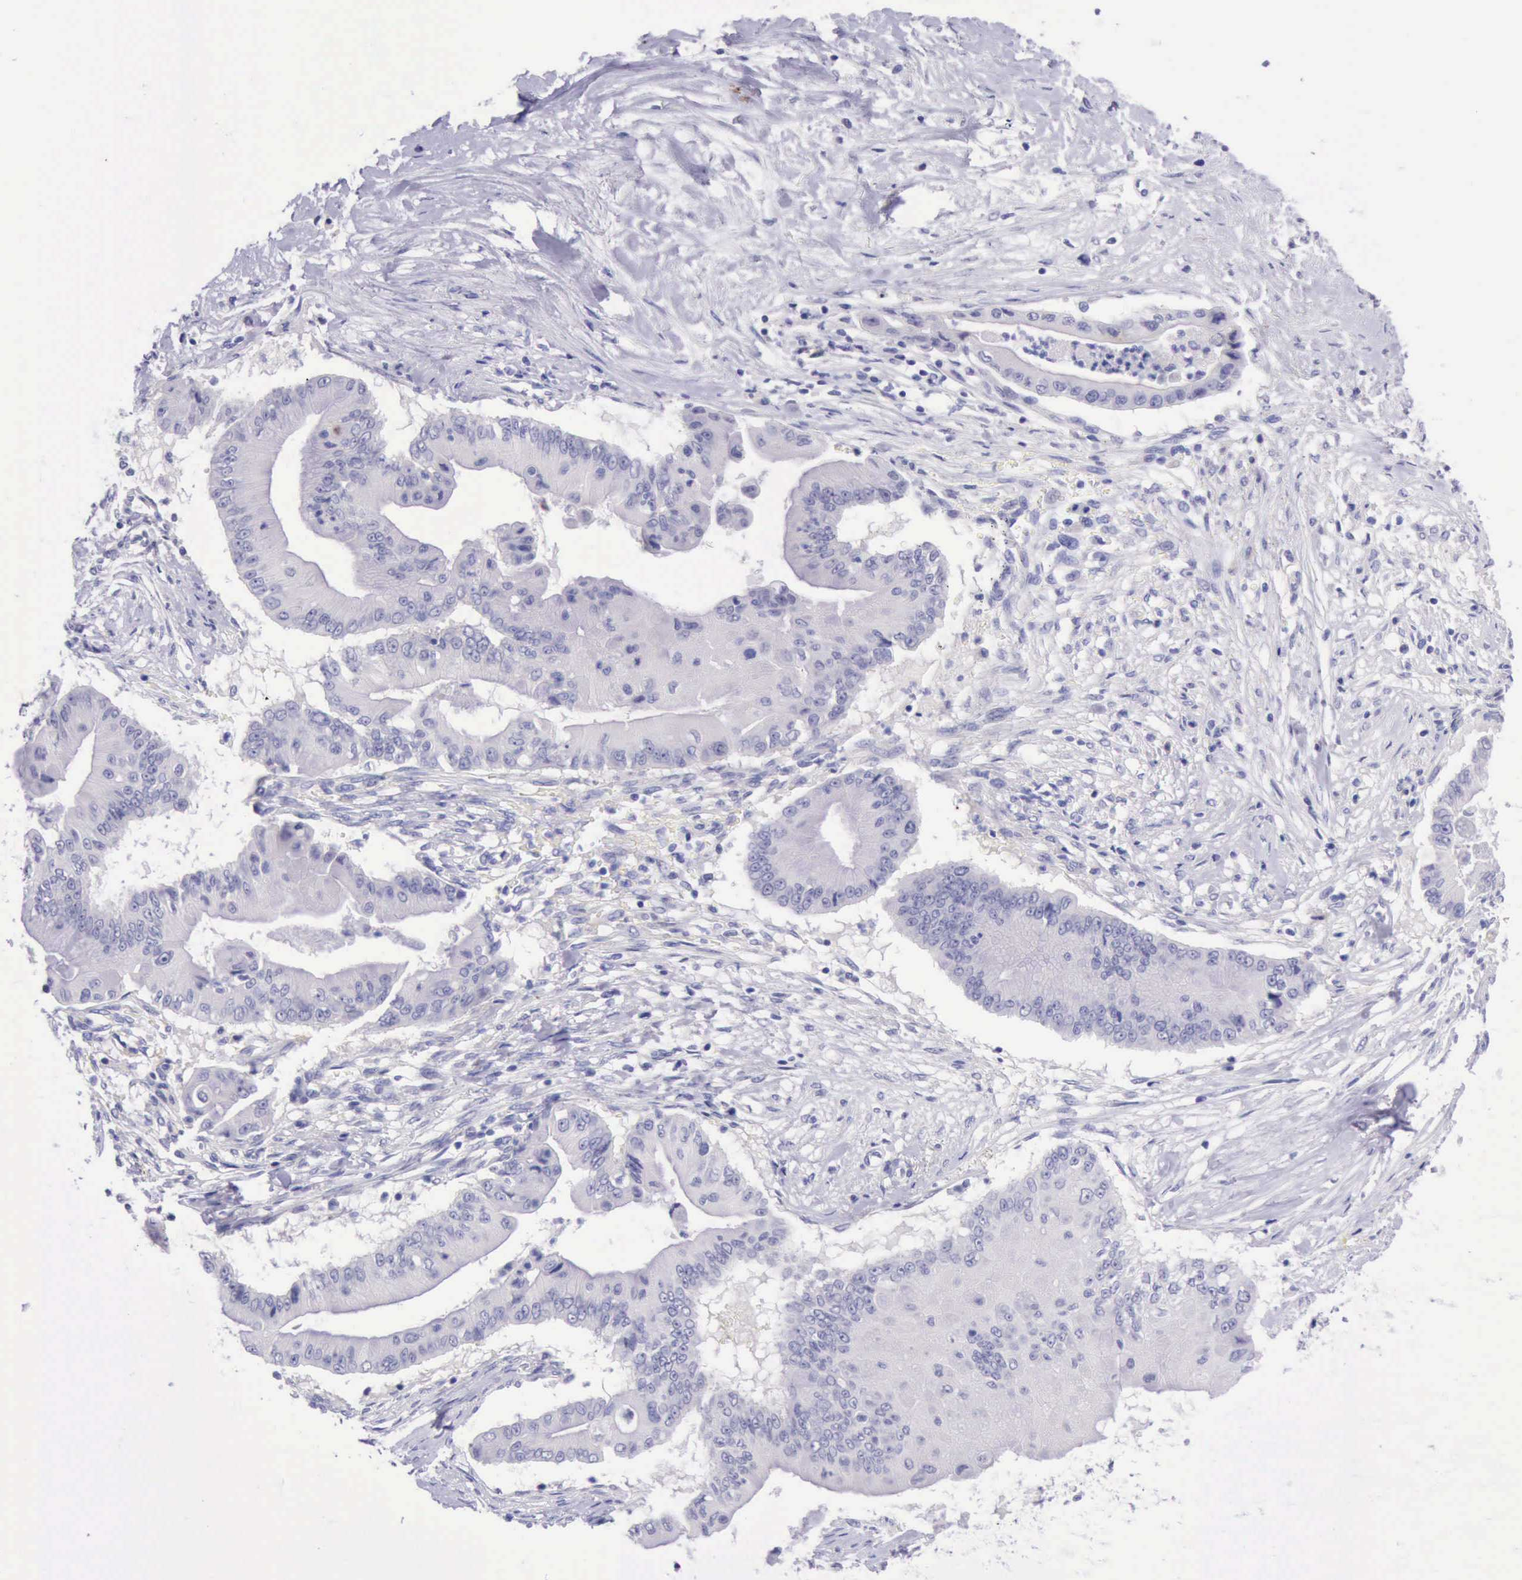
{"staining": {"intensity": "negative", "quantity": "none", "location": "none"}, "tissue": "pancreatic cancer", "cell_type": "Tumor cells", "image_type": "cancer", "snomed": [{"axis": "morphology", "description": "Adenocarcinoma, NOS"}, {"axis": "topography", "description": "Pancreas"}], "caption": "Tumor cells show no significant protein expression in pancreatic cancer.", "gene": "LRFN5", "patient": {"sex": "male", "age": 62}}